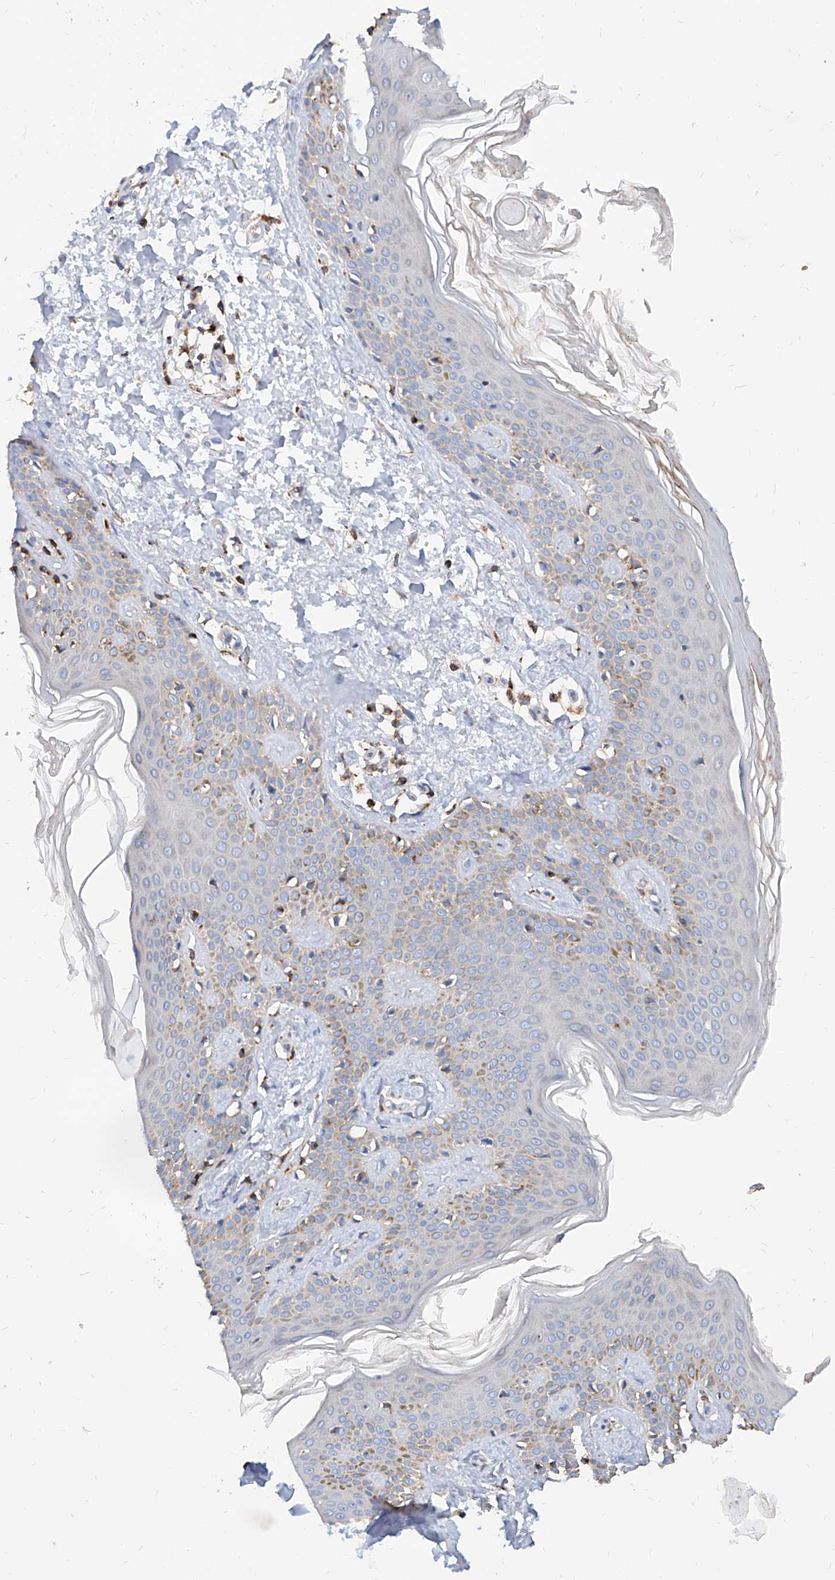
{"staining": {"intensity": "moderate", "quantity": "25%-75%", "location": "cytoplasmic/membranous"}, "tissue": "skin", "cell_type": "Fibroblasts", "image_type": "normal", "snomed": [{"axis": "morphology", "description": "Normal tissue, NOS"}, {"axis": "topography", "description": "Skin"}], "caption": "IHC of benign human skin demonstrates medium levels of moderate cytoplasmic/membranous positivity in approximately 25%-75% of fibroblasts. Using DAB (brown) and hematoxylin (blue) stains, captured at high magnification using brightfield microscopy.", "gene": "CPNE5", "patient": {"sex": "male", "age": 37}}